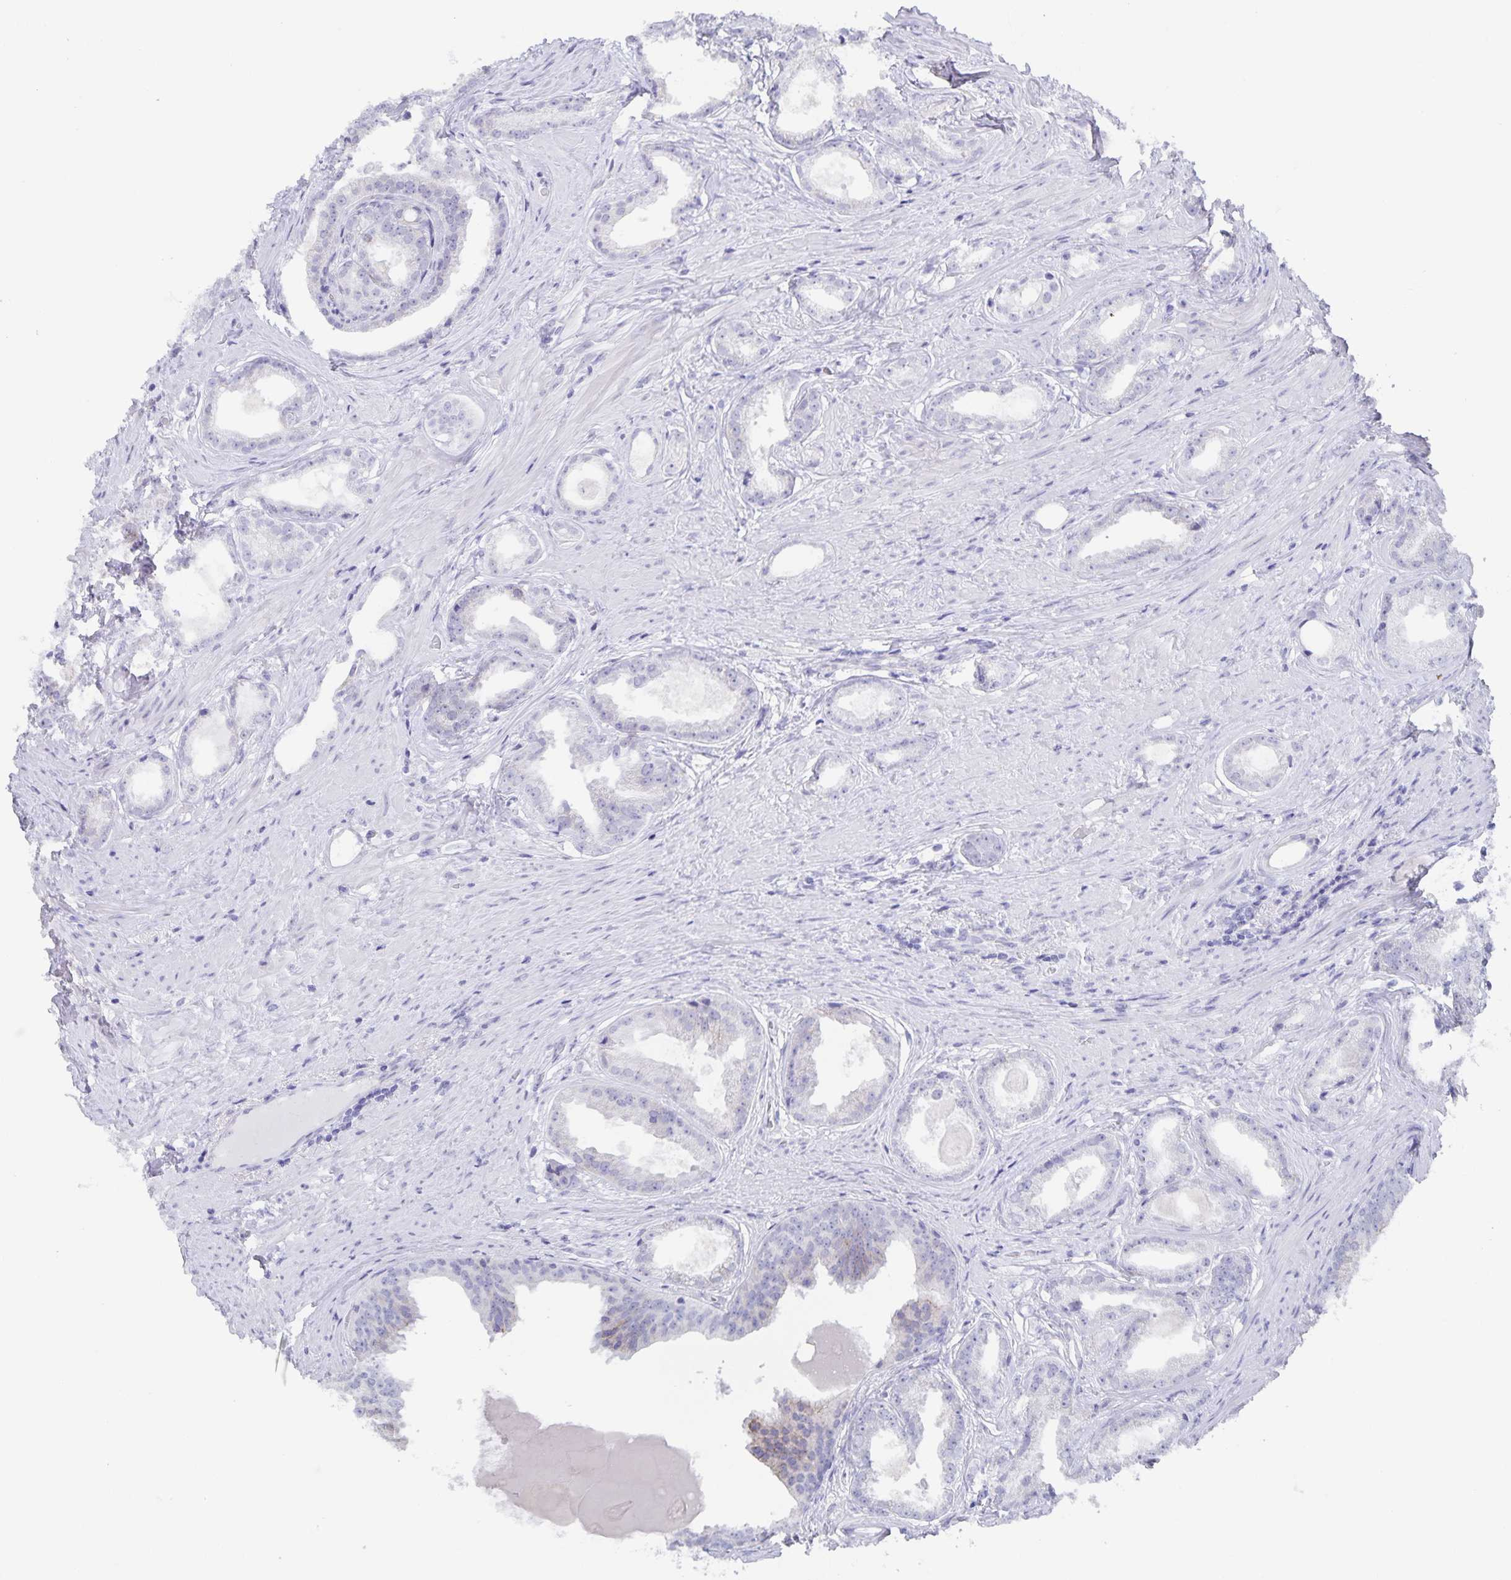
{"staining": {"intensity": "negative", "quantity": "none", "location": "none"}, "tissue": "prostate cancer", "cell_type": "Tumor cells", "image_type": "cancer", "snomed": [{"axis": "morphology", "description": "Adenocarcinoma, Low grade"}, {"axis": "topography", "description": "Prostate"}], "caption": "Immunohistochemistry histopathology image of prostate cancer (low-grade adenocarcinoma) stained for a protein (brown), which demonstrates no positivity in tumor cells.", "gene": "AQP4", "patient": {"sex": "male", "age": 65}}